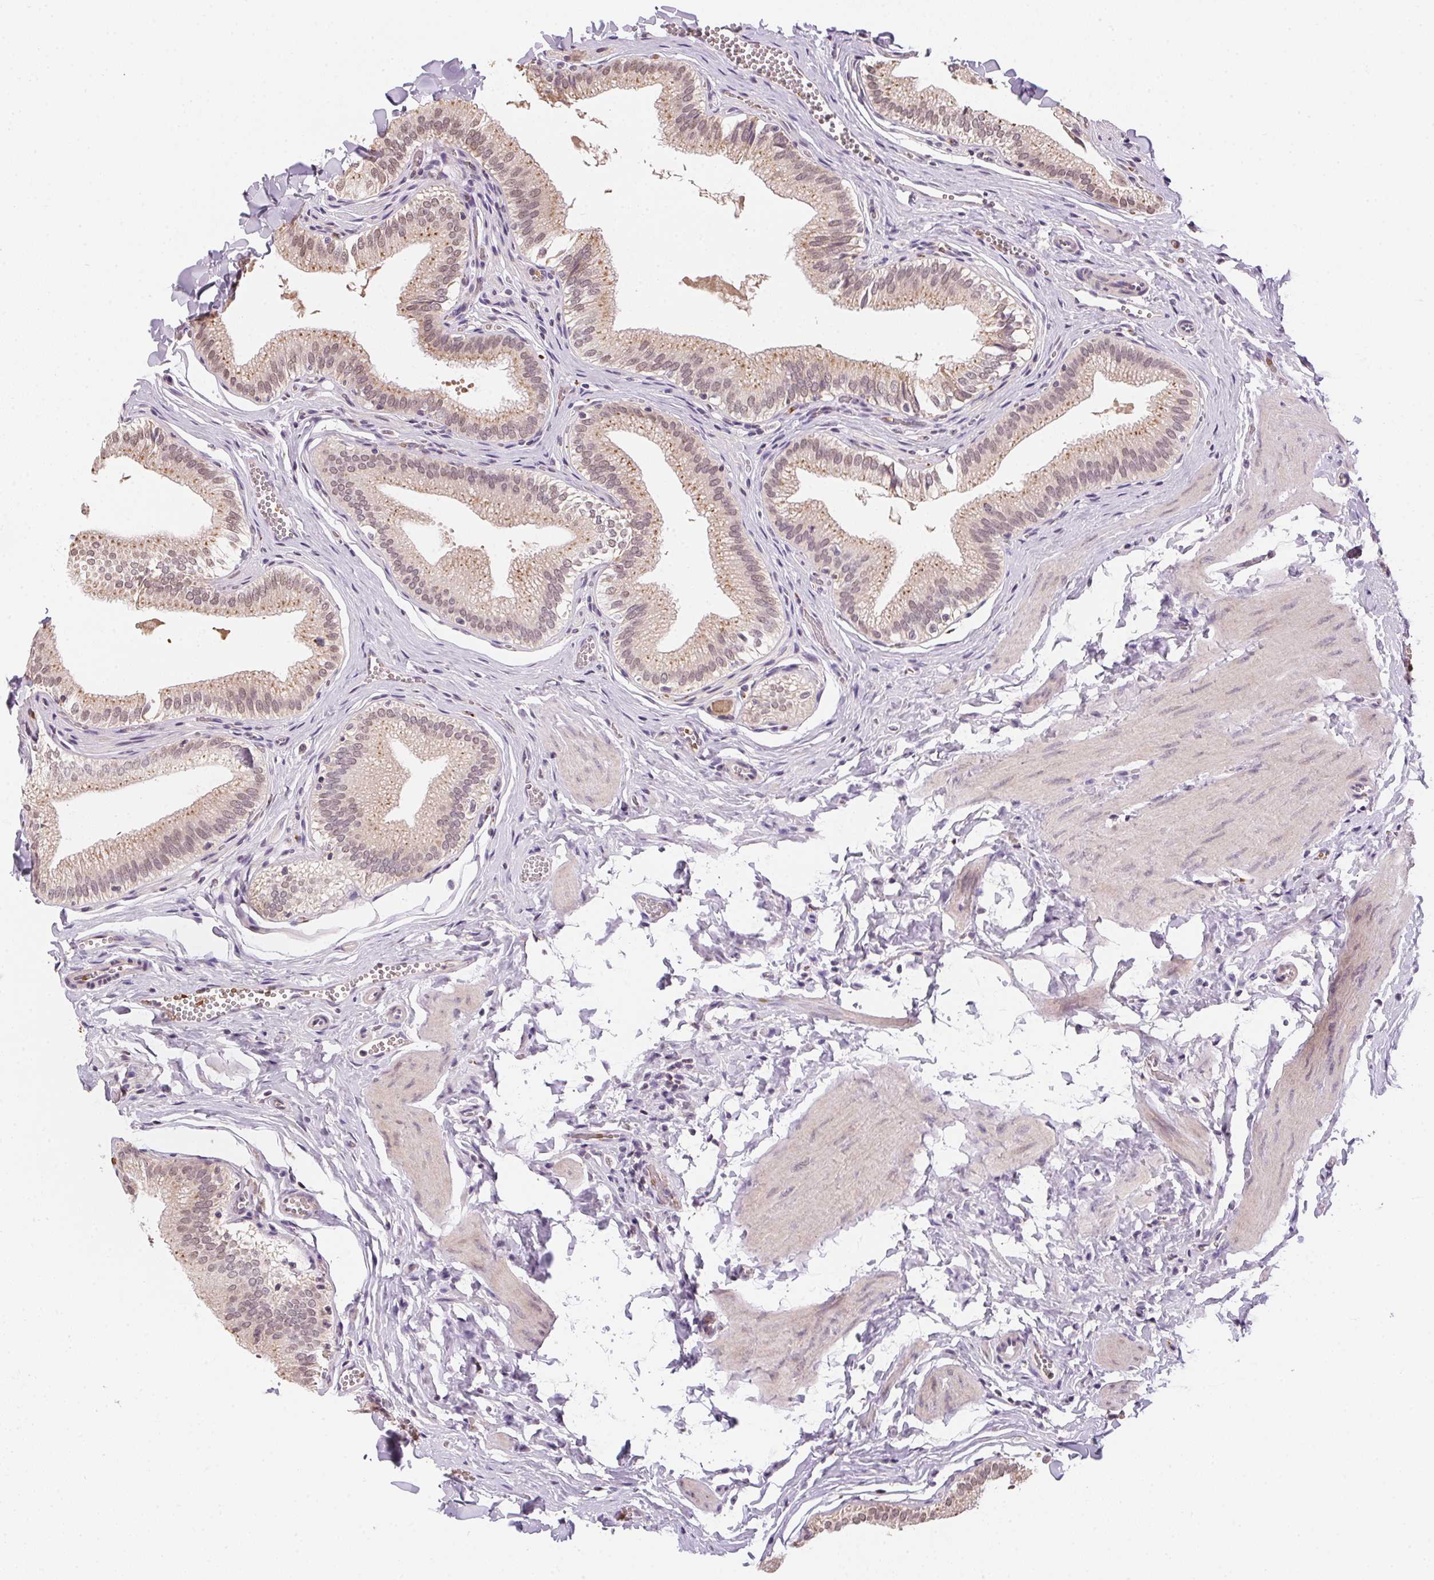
{"staining": {"intensity": "moderate", "quantity": ">75%", "location": "cytoplasmic/membranous"}, "tissue": "gallbladder", "cell_type": "Glandular cells", "image_type": "normal", "snomed": [{"axis": "morphology", "description": "Normal tissue, NOS"}, {"axis": "topography", "description": "Gallbladder"}, {"axis": "topography", "description": "Peripheral nerve tissue"}], "caption": "Moderate cytoplasmic/membranous expression is seen in about >75% of glandular cells in unremarkable gallbladder. The staining was performed using DAB (3,3'-diaminobenzidine), with brown indicating positive protein expression. Nuclei are stained blue with hematoxylin.", "gene": "METTL13", "patient": {"sex": "male", "age": 17}}